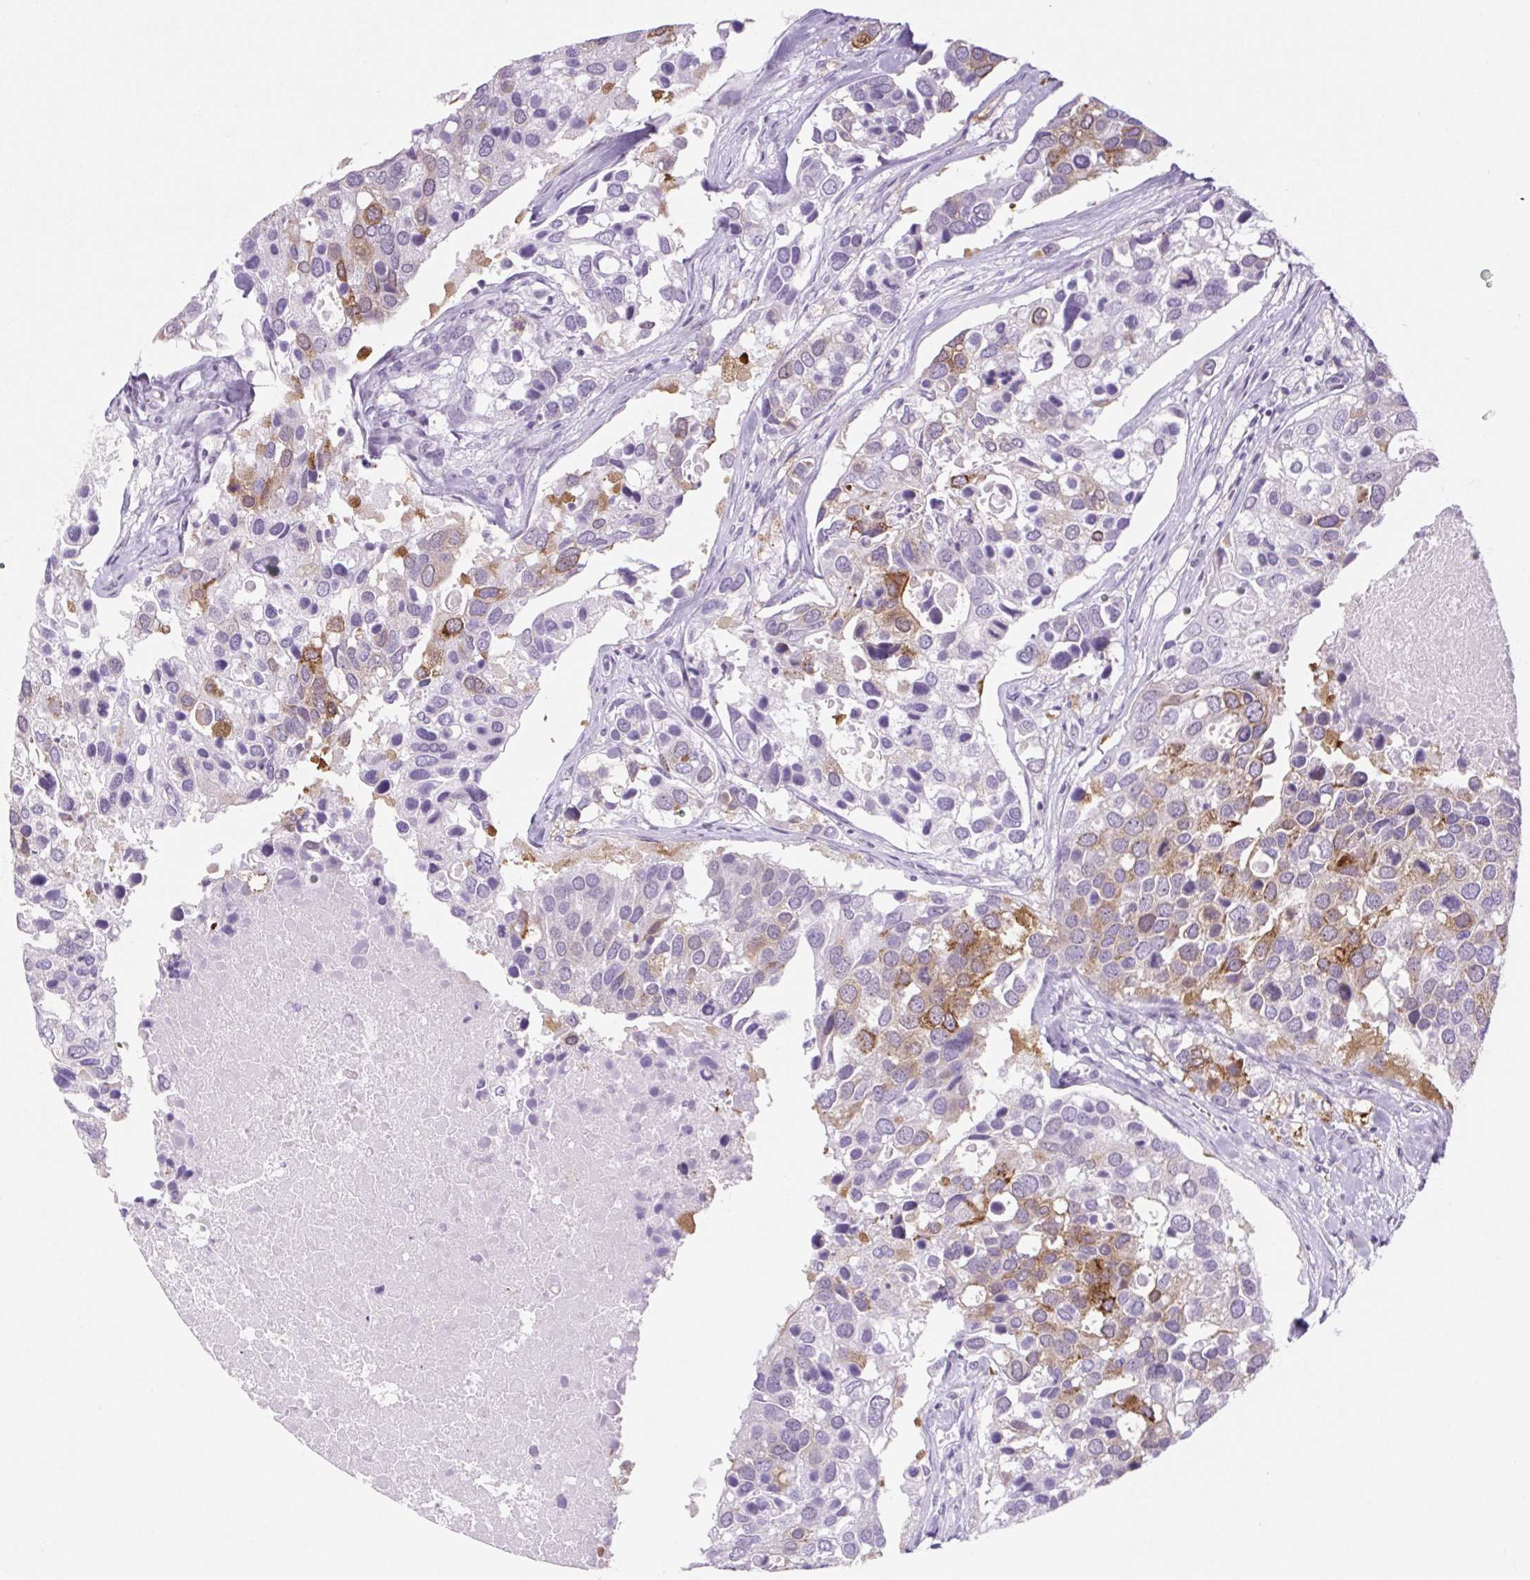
{"staining": {"intensity": "moderate", "quantity": "<25%", "location": "cytoplasmic/membranous"}, "tissue": "breast cancer", "cell_type": "Tumor cells", "image_type": "cancer", "snomed": [{"axis": "morphology", "description": "Duct carcinoma"}, {"axis": "topography", "description": "Breast"}], "caption": "Tumor cells demonstrate low levels of moderate cytoplasmic/membranous positivity in approximately <25% of cells in human breast intraductal carcinoma.", "gene": "BCAS1", "patient": {"sex": "female", "age": 83}}